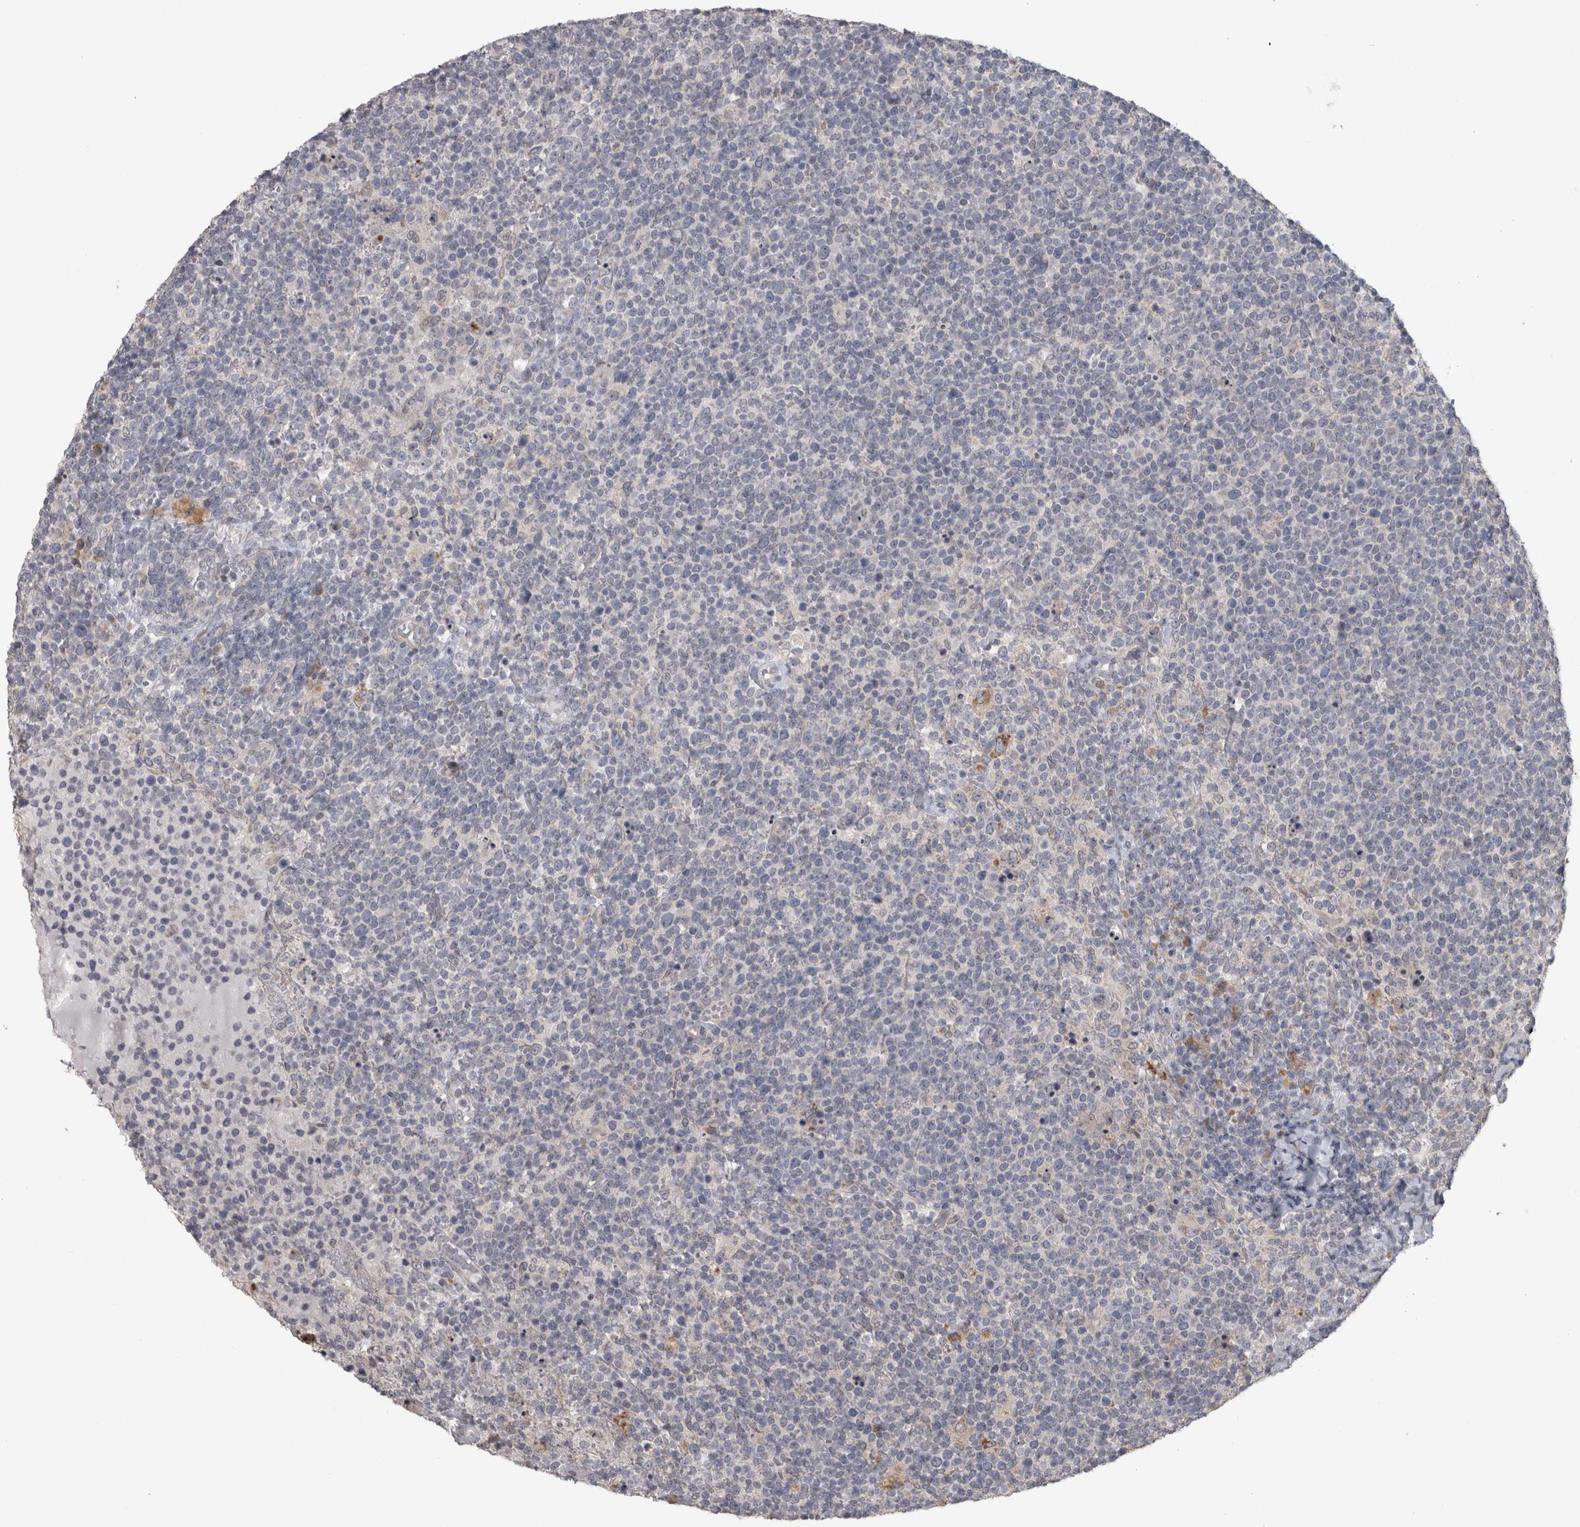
{"staining": {"intensity": "negative", "quantity": "none", "location": "none"}, "tissue": "lymphoma", "cell_type": "Tumor cells", "image_type": "cancer", "snomed": [{"axis": "morphology", "description": "Malignant lymphoma, non-Hodgkin's type, High grade"}, {"axis": "topography", "description": "Lymph node"}], "caption": "A histopathology image of human lymphoma is negative for staining in tumor cells. (Brightfield microscopy of DAB immunohistochemistry at high magnification).", "gene": "RAB29", "patient": {"sex": "male", "age": 61}}